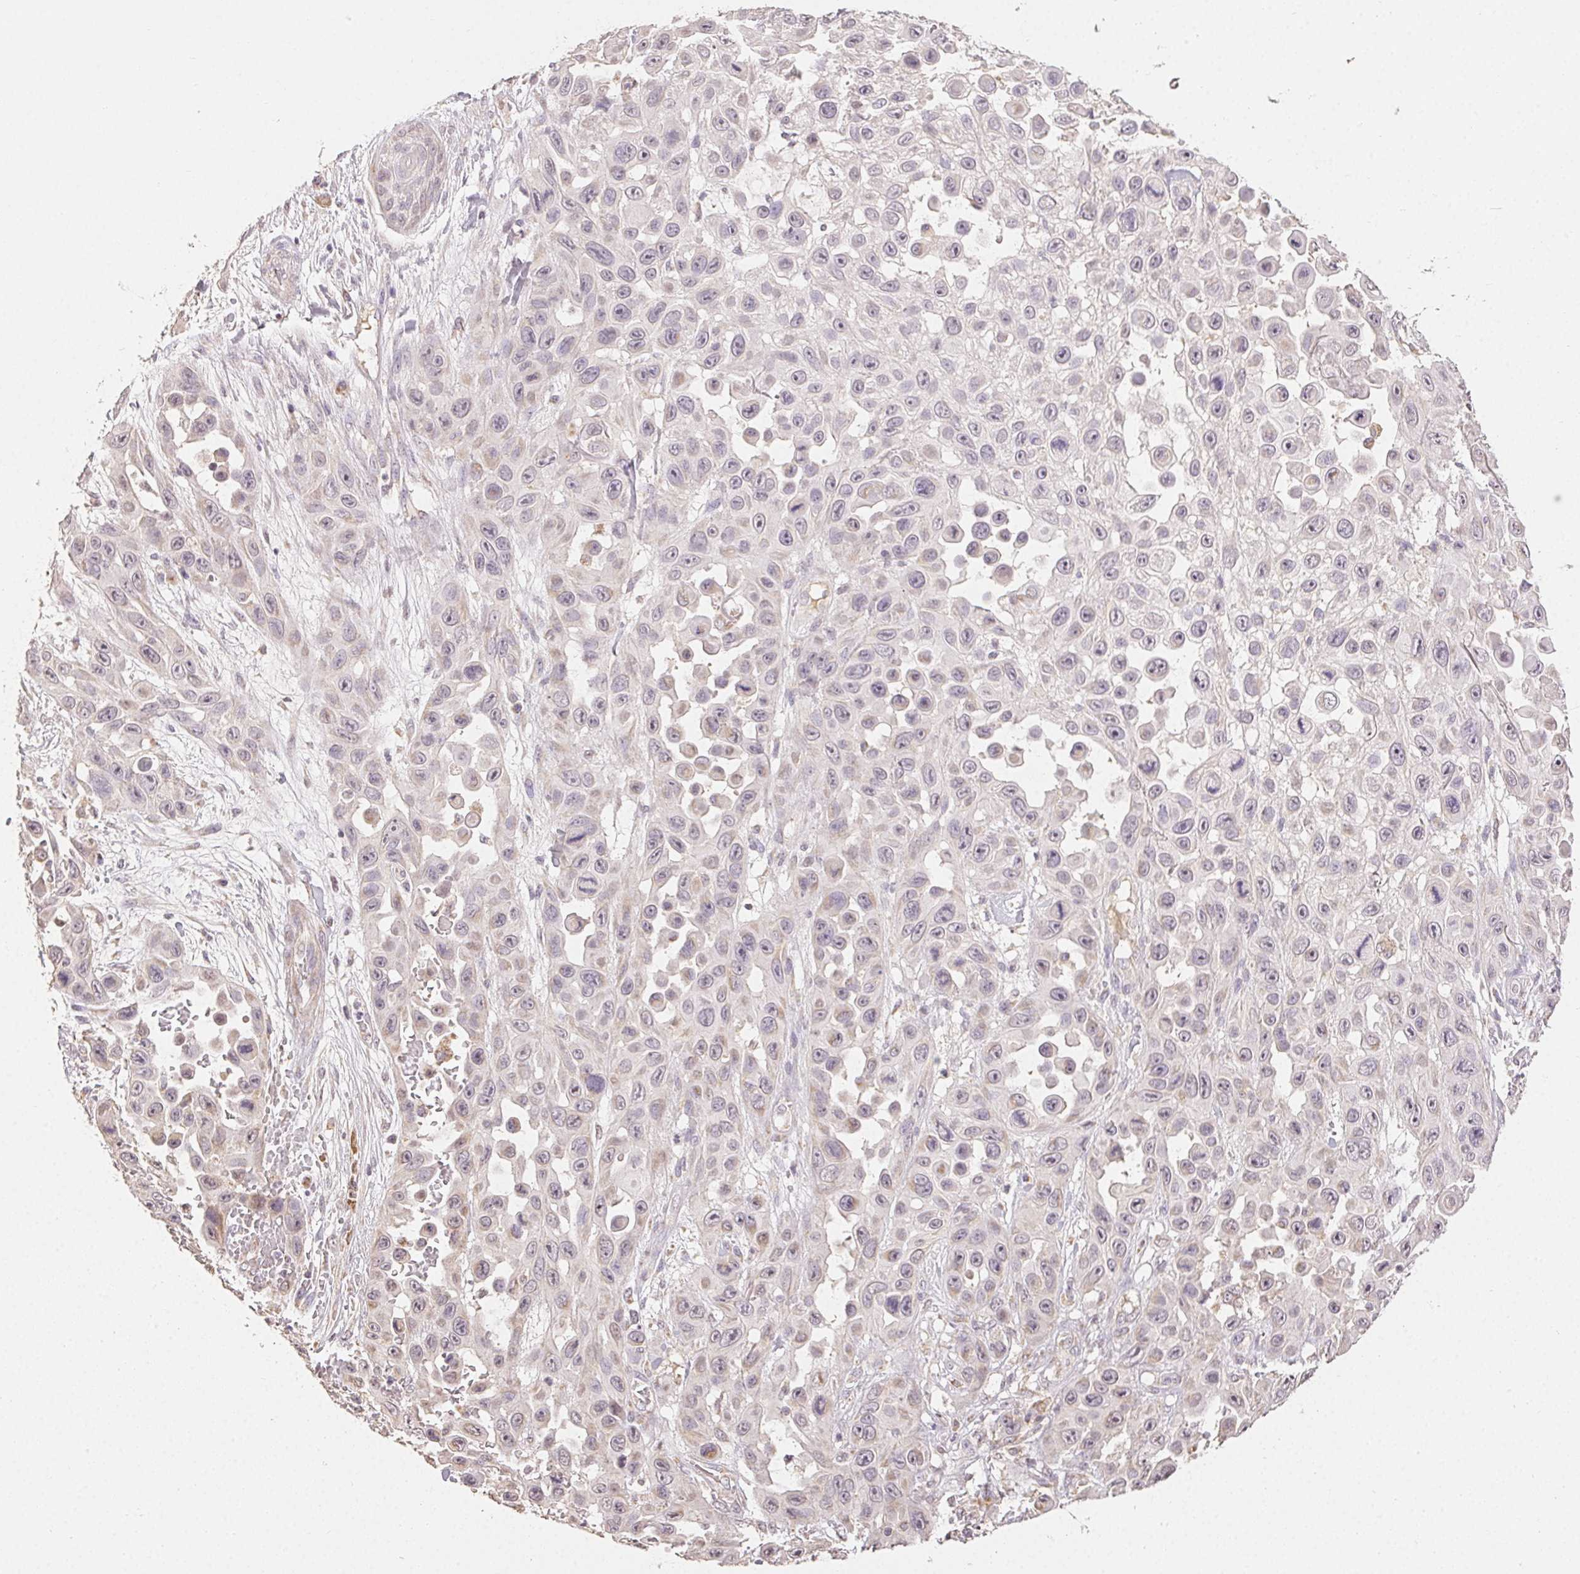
{"staining": {"intensity": "negative", "quantity": "none", "location": "none"}, "tissue": "skin cancer", "cell_type": "Tumor cells", "image_type": "cancer", "snomed": [{"axis": "morphology", "description": "Squamous cell carcinoma, NOS"}, {"axis": "topography", "description": "Skin"}], "caption": "Protein analysis of squamous cell carcinoma (skin) reveals no significant staining in tumor cells.", "gene": "CLASP1", "patient": {"sex": "male", "age": 81}}